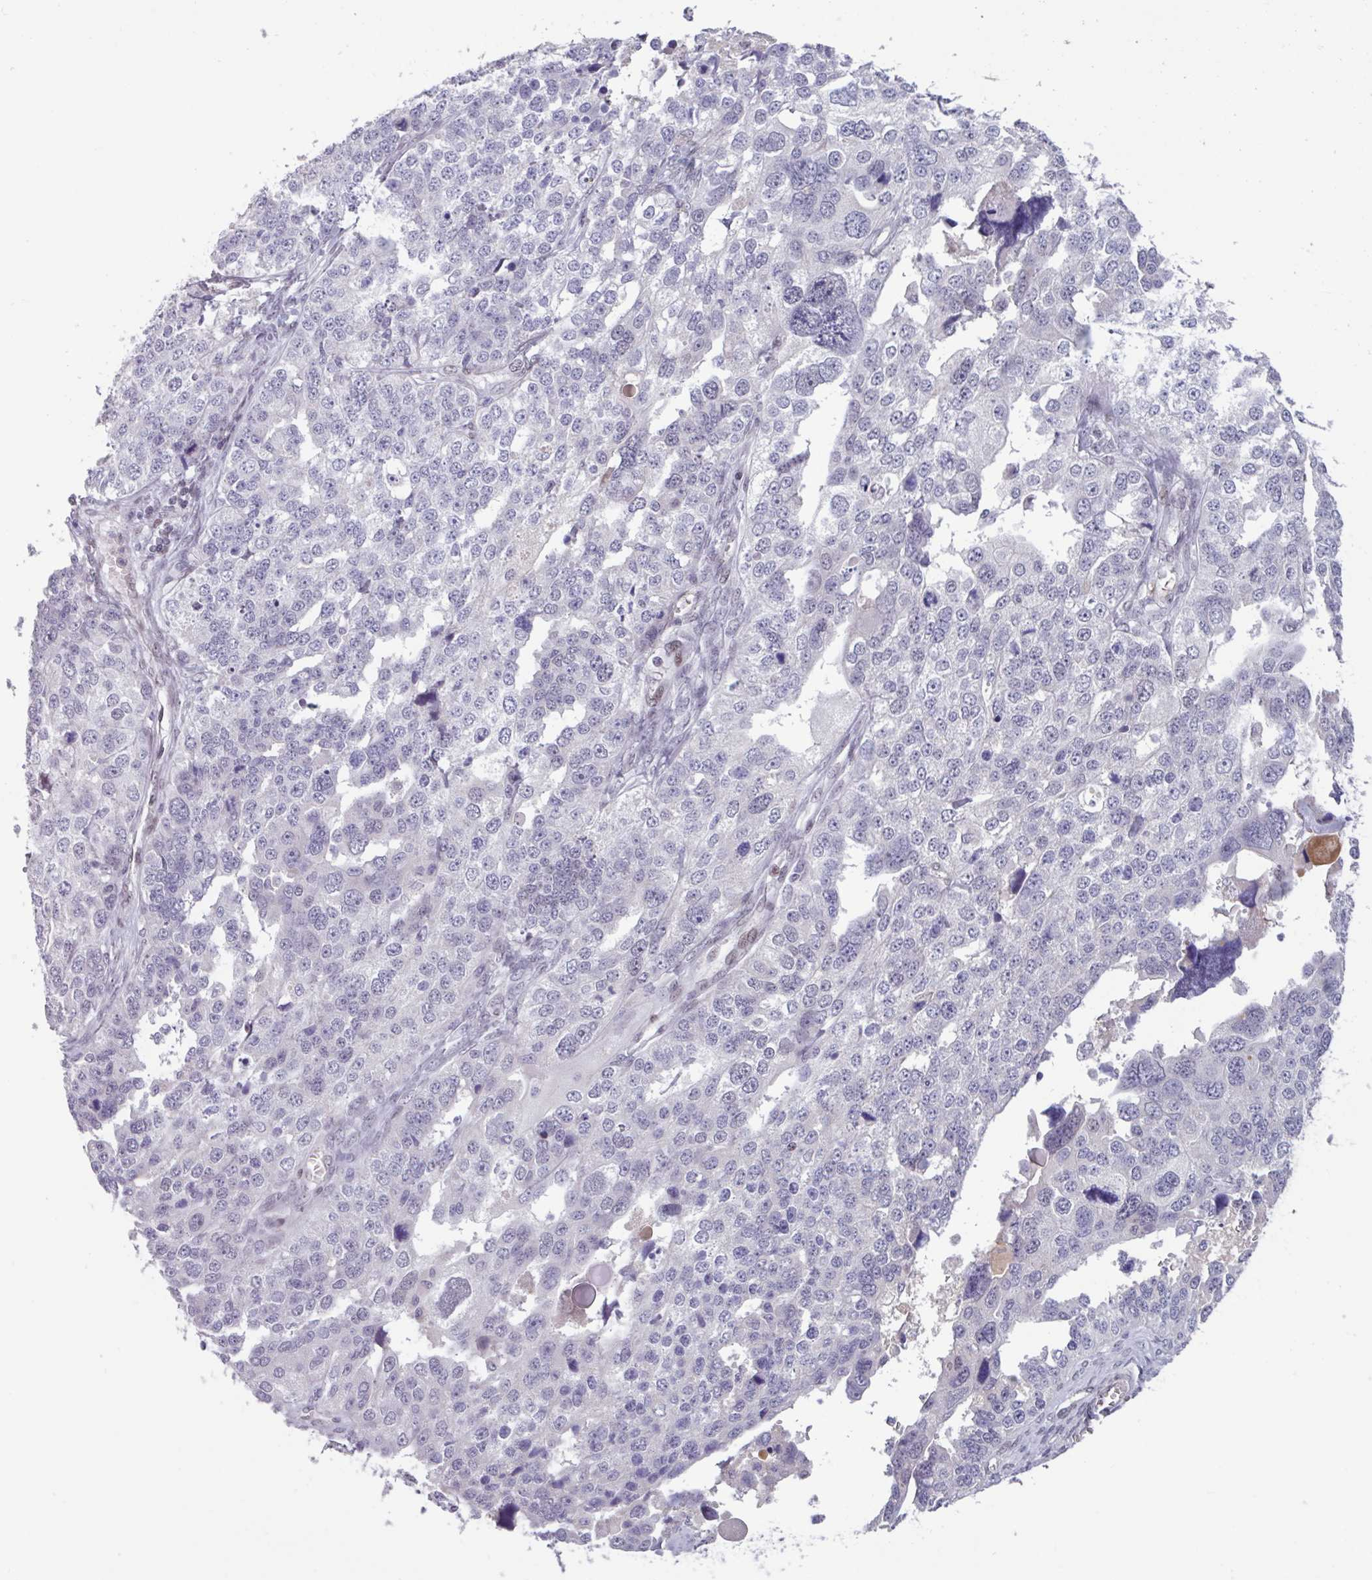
{"staining": {"intensity": "negative", "quantity": "none", "location": "none"}, "tissue": "ovarian cancer", "cell_type": "Tumor cells", "image_type": "cancer", "snomed": [{"axis": "morphology", "description": "Cystadenocarcinoma, serous, NOS"}, {"axis": "topography", "description": "Ovary"}], "caption": "Human ovarian cancer (serous cystadenocarcinoma) stained for a protein using immunohistochemistry (IHC) demonstrates no expression in tumor cells.", "gene": "ZNF575", "patient": {"sex": "female", "age": 76}}